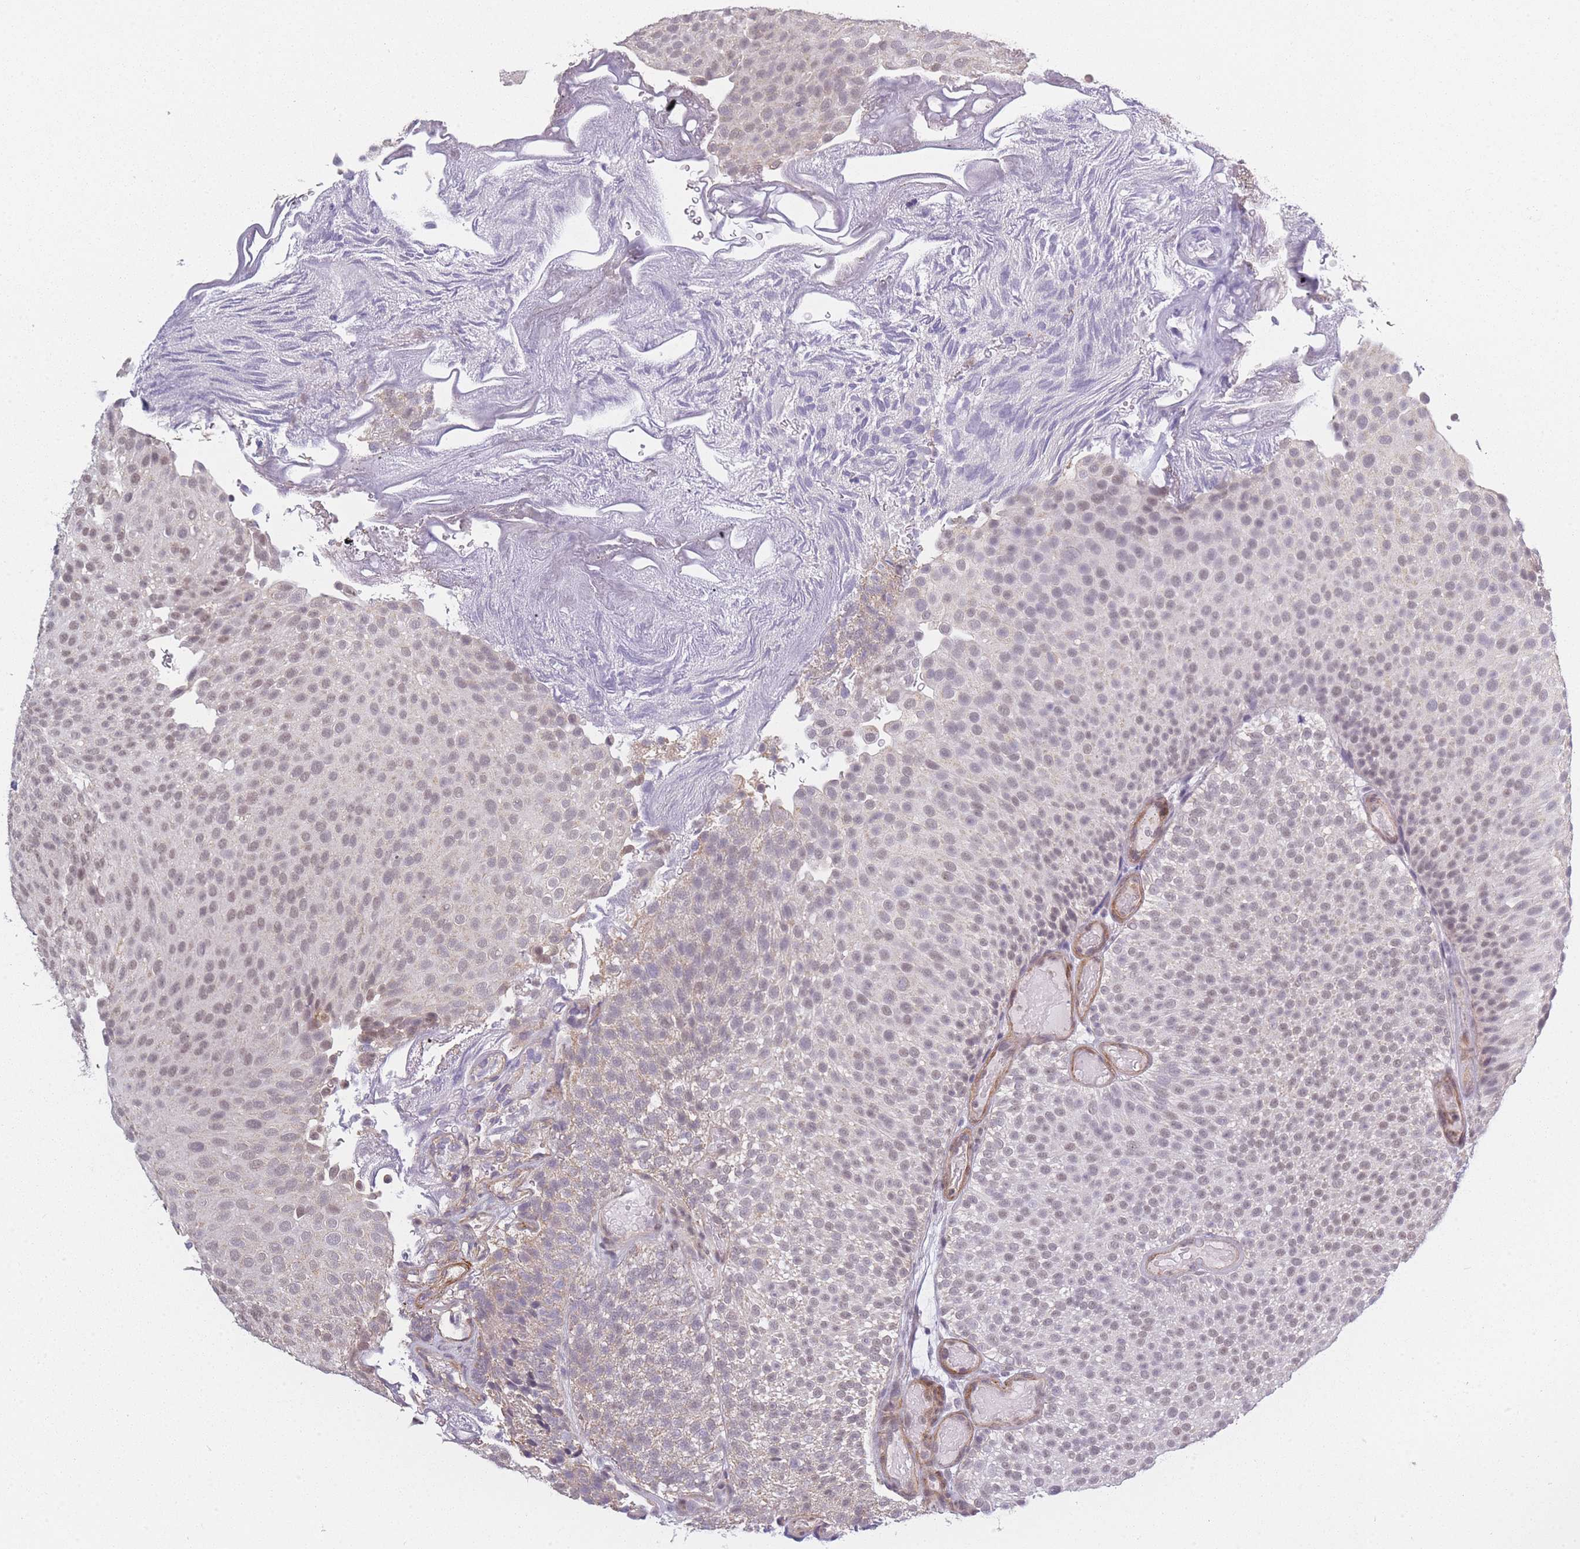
{"staining": {"intensity": "weak", "quantity": "25%-75%", "location": "nuclear"}, "tissue": "urothelial cancer", "cell_type": "Tumor cells", "image_type": "cancer", "snomed": [{"axis": "morphology", "description": "Urothelial carcinoma, Low grade"}, {"axis": "topography", "description": "Urinary bladder"}], "caption": "DAB immunohistochemical staining of urothelial cancer shows weak nuclear protein positivity in about 25%-75% of tumor cells. (DAB (3,3'-diaminobenzidine) IHC with brightfield microscopy, high magnification).", "gene": "SIN3B", "patient": {"sex": "male", "age": 78}}